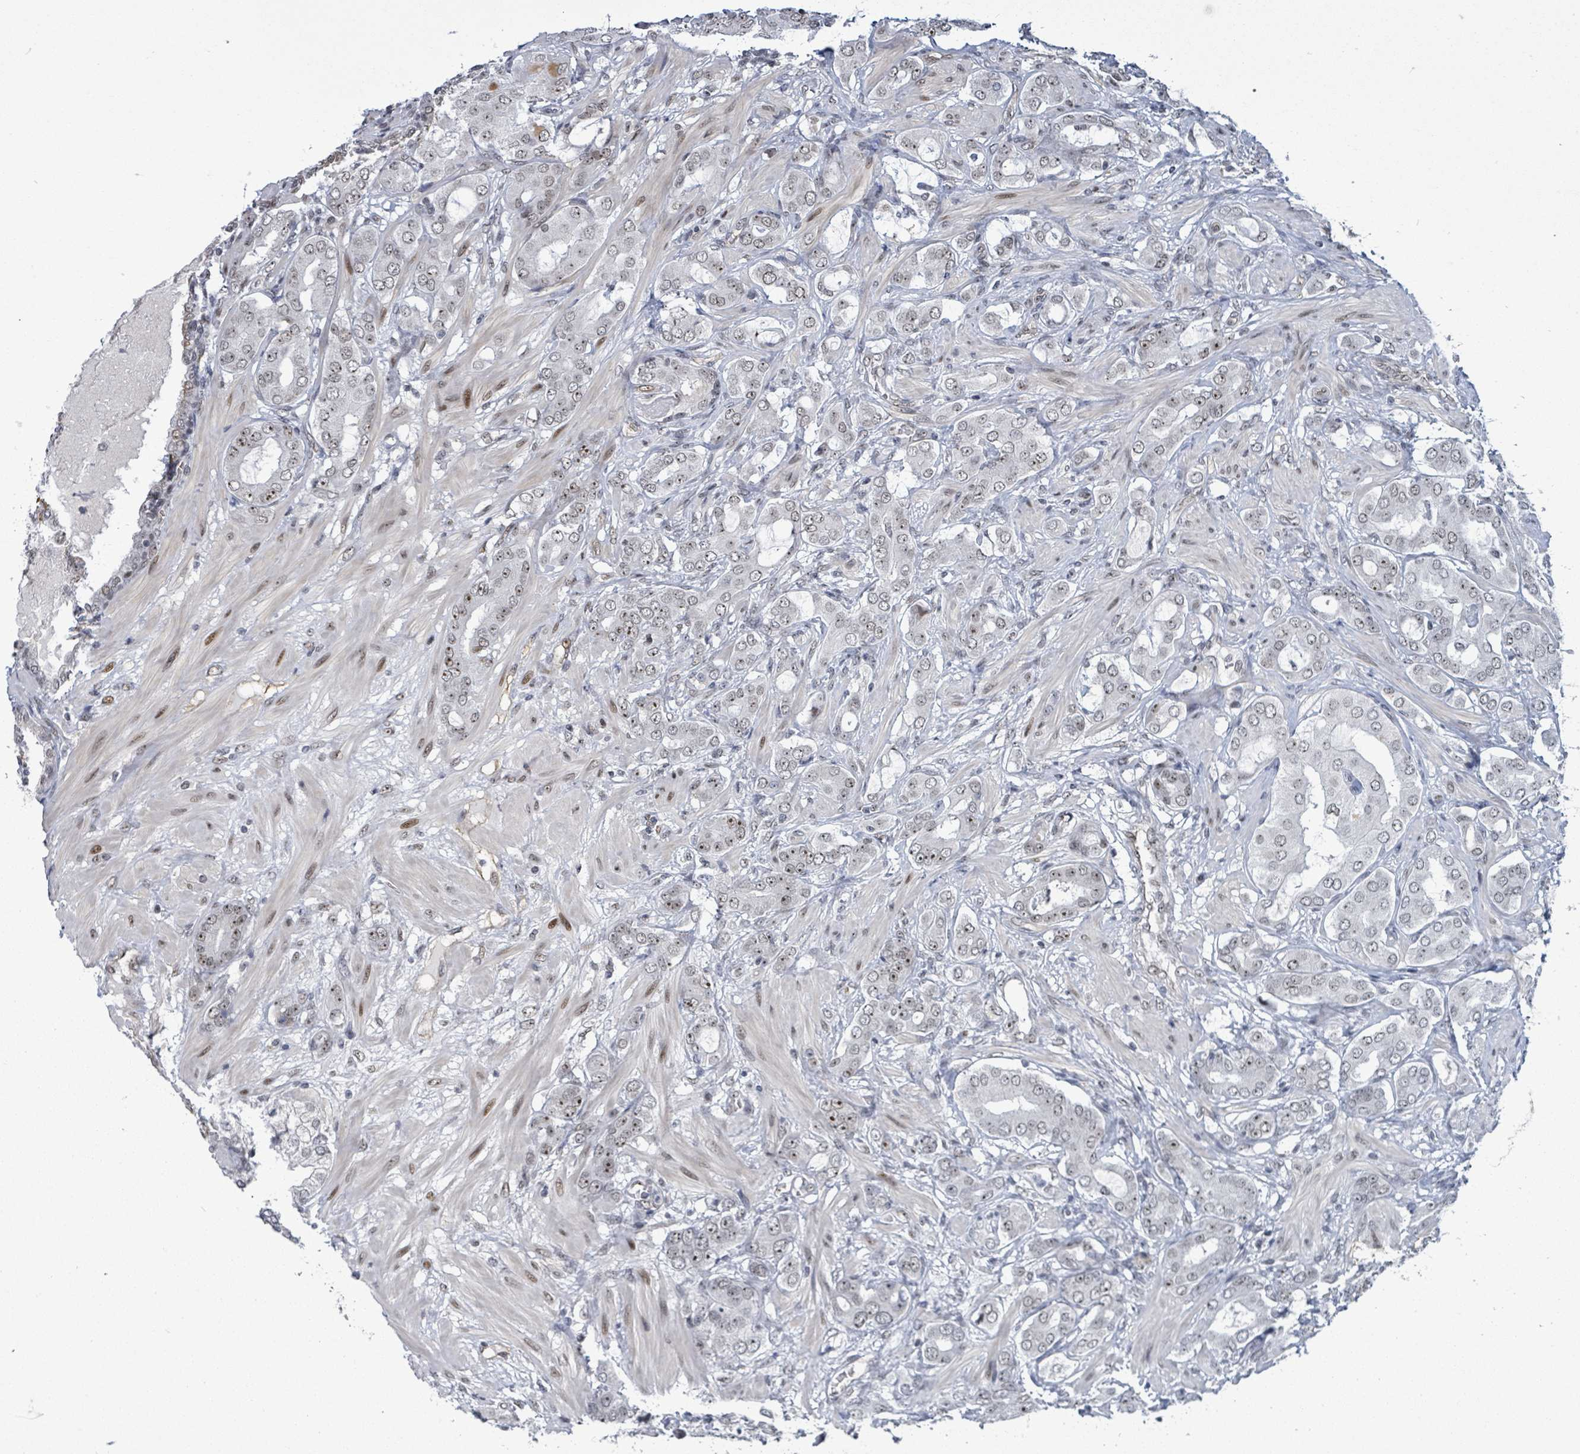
{"staining": {"intensity": "moderate", "quantity": ">75%", "location": "nuclear"}, "tissue": "prostate cancer", "cell_type": "Tumor cells", "image_type": "cancer", "snomed": [{"axis": "morphology", "description": "Adenocarcinoma, Low grade"}, {"axis": "topography", "description": "Prostate"}], "caption": "Tumor cells exhibit moderate nuclear positivity in about >75% of cells in prostate cancer (adenocarcinoma (low-grade)).", "gene": "RRN3", "patient": {"sex": "male", "age": 57}}